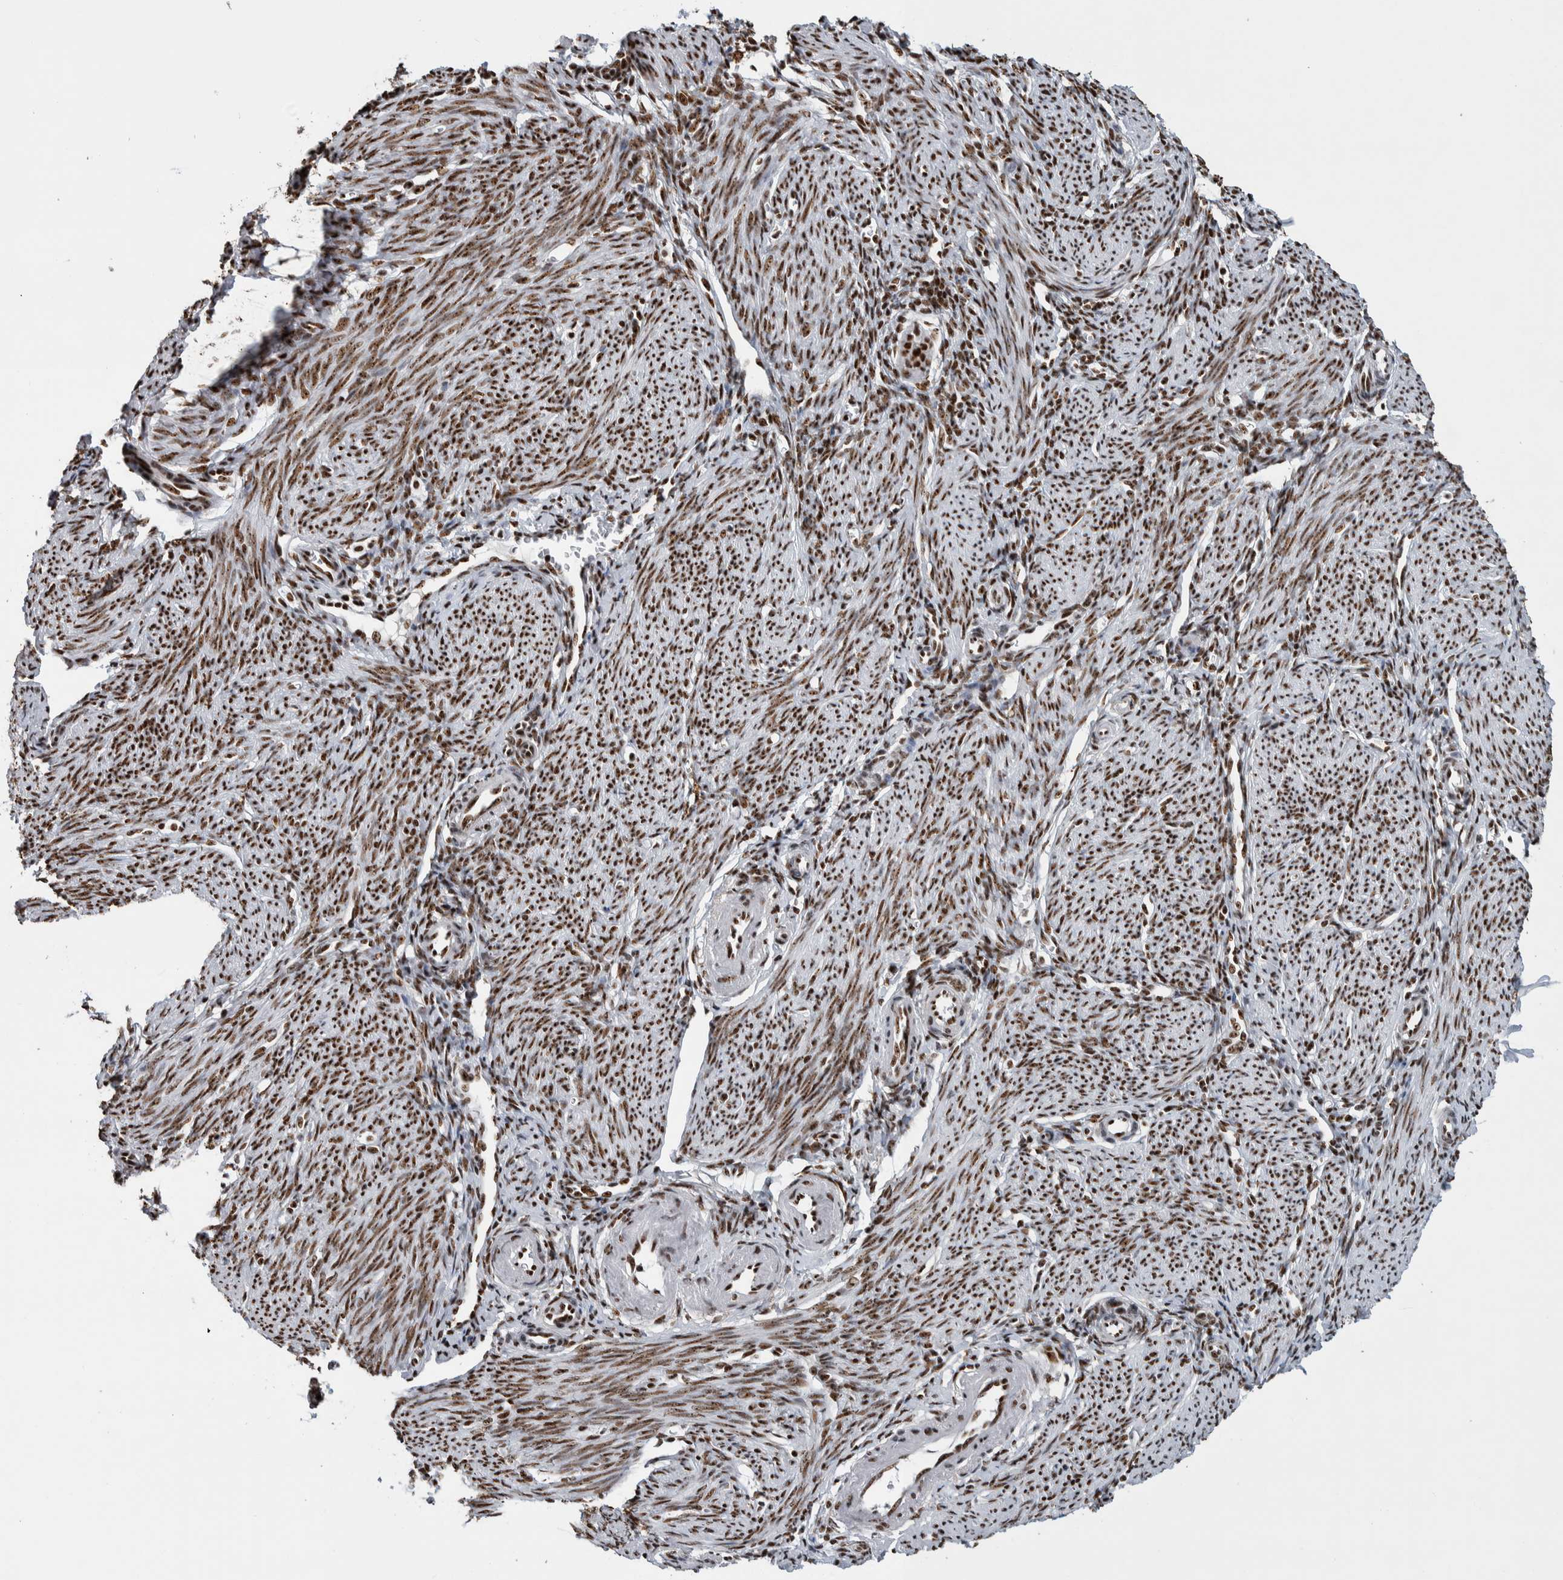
{"staining": {"intensity": "strong", "quantity": ">75%", "location": "nuclear"}, "tissue": "endometrium", "cell_type": "Cells in endometrial stroma", "image_type": "normal", "snomed": [{"axis": "morphology", "description": "Normal tissue, NOS"}, {"axis": "morphology", "description": "Adenocarcinoma, NOS"}, {"axis": "topography", "description": "Endometrium"}], "caption": "Immunohistochemistry micrograph of normal human endometrium stained for a protein (brown), which reveals high levels of strong nuclear positivity in approximately >75% of cells in endometrial stroma.", "gene": "NCL", "patient": {"sex": "female", "age": 57}}